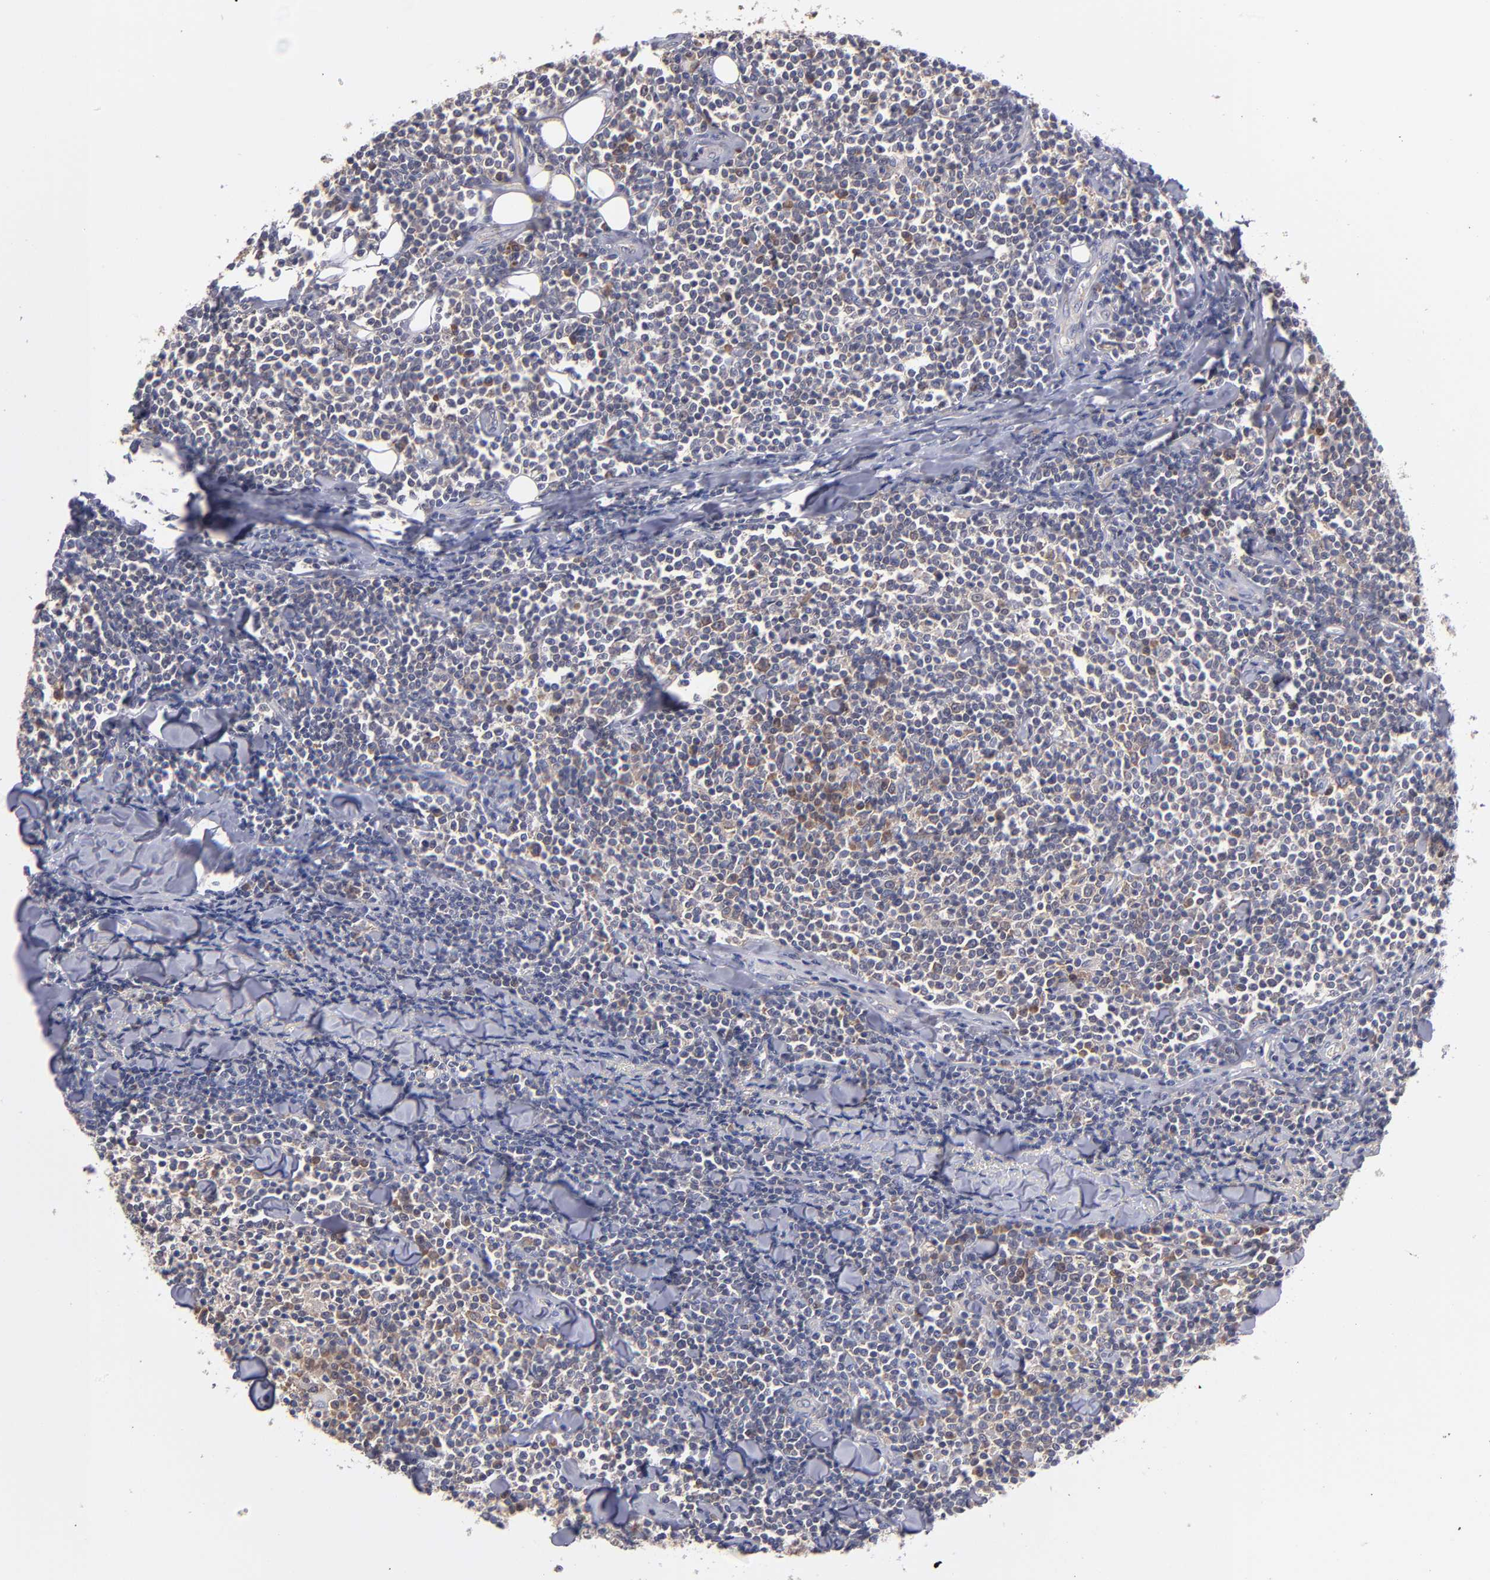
{"staining": {"intensity": "weak", "quantity": "25%-75%", "location": "cytoplasmic/membranous"}, "tissue": "lymphoma", "cell_type": "Tumor cells", "image_type": "cancer", "snomed": [{"axis": "morphology", "description": "Malignant lymphoma, non-Hodgkin's type, Low grade"}, {"axis": "topography", "description": "Soft tissue"}], "caption": "Tumor cells exhibit weak cytoplasmic/membranous staining in about 25%-75% of cells in lymphoma.", "gene": "EIF3L", "patient": {"sex": "male", "age": 92}}